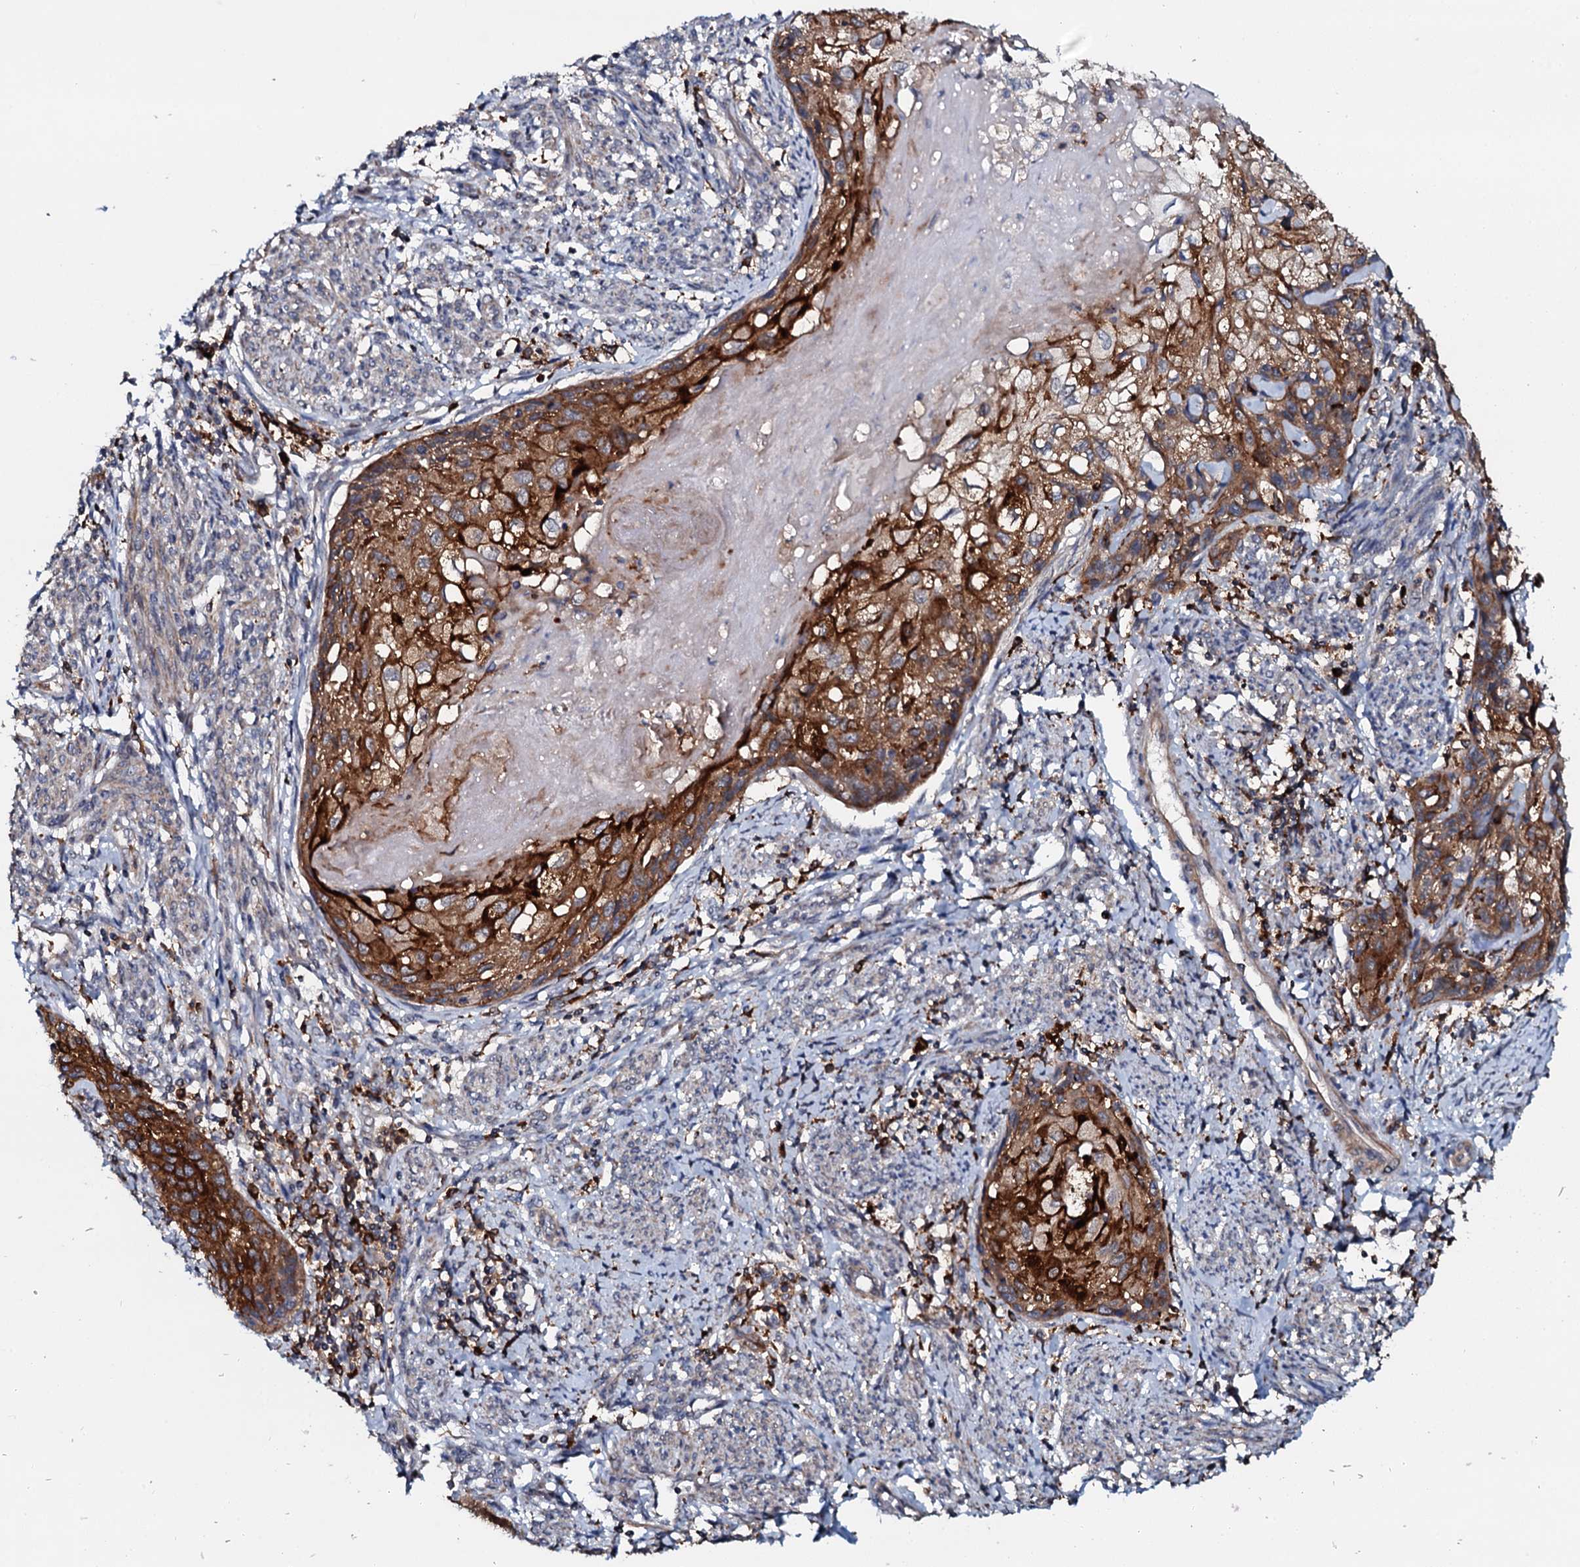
{"staining": {"intensity": "strong", "quantity": ">75%", "location": "cytoplasmic/membranous"}, "tissue": "cervical cancer", "cell_type": "Tumor cells", "image_type": "cancer", "snomed": [{"axis": "morphology", "description": "Squamous cell carcinoma, NOS"}, {"axis": "topography", "description": "Cervix"}], "caption": "Strong cytoplasmic/membranous protein staining is present in about >75% of tumor cells in cervical cancer. The staining was performed using DAB to visualize the protein expression in brown, while the nuclei were stained in blue with hematoxylin (Magnification: 20x).", "gene": "VAMP8", "patient": {"sex": "female", "age": 67}}